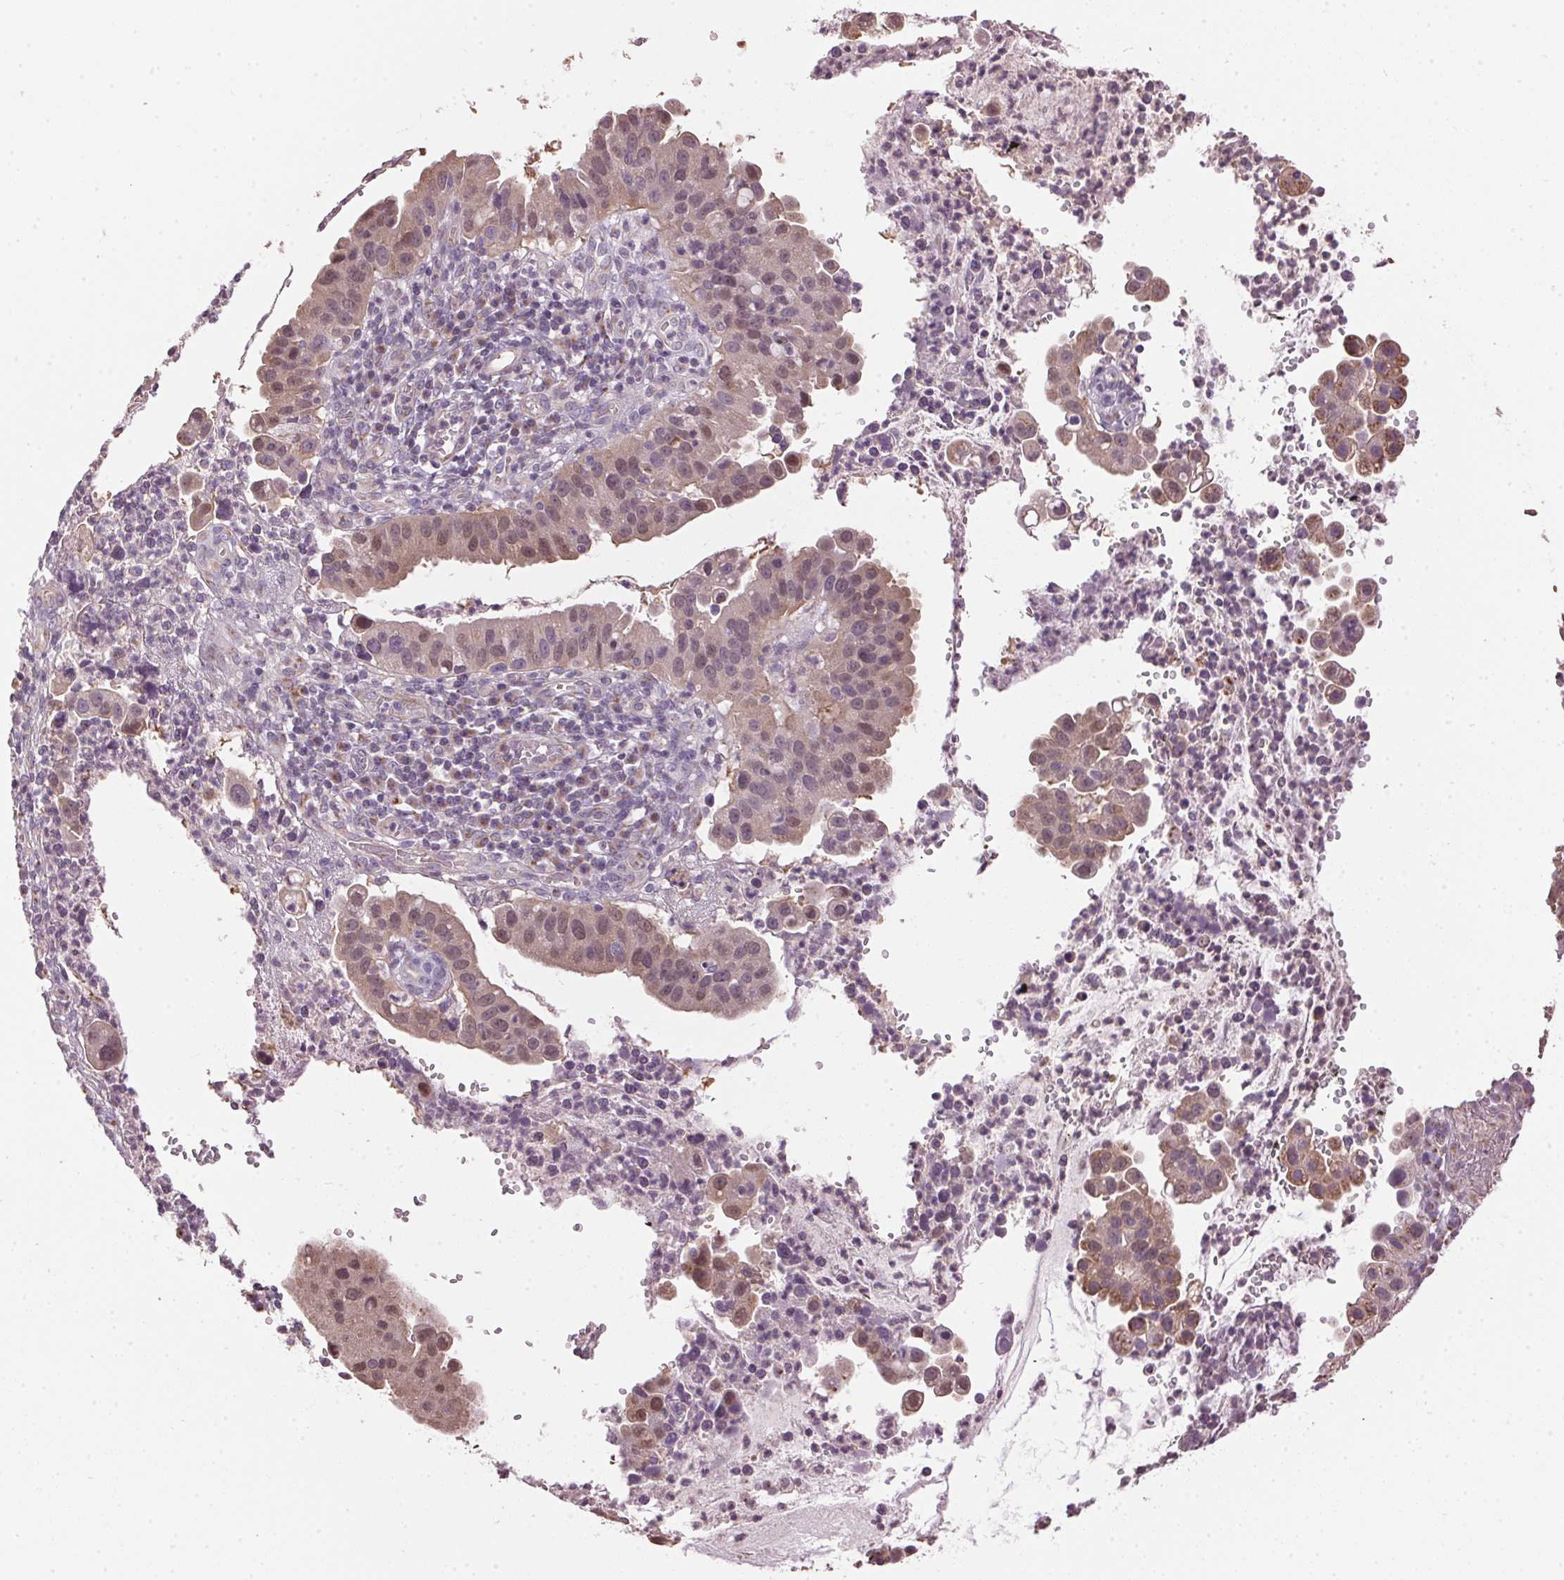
{"staining": {"intensity": "moderate", "quantity": "25%-75%", "location": "cytoplasmic/membranous,nuclear"}, "tissue": "cervical cancer", "cell_type": "Tumor cells", "image_type": "cancer", "snomed": [{"axis": "morphology", "description": "Adenocarcinoma, NOS"}, {"axis": "topography", "description": "Cervix"}], "caption": "The photomicrograph exhibits a brown stain indicating the presence of a protein in the cytoplasmic/membranous and nuclear of tumor cells in cervical adenocarcinoma.", "gene": "GOLPH3", "patient": {"sex": "female", "age": 34}}